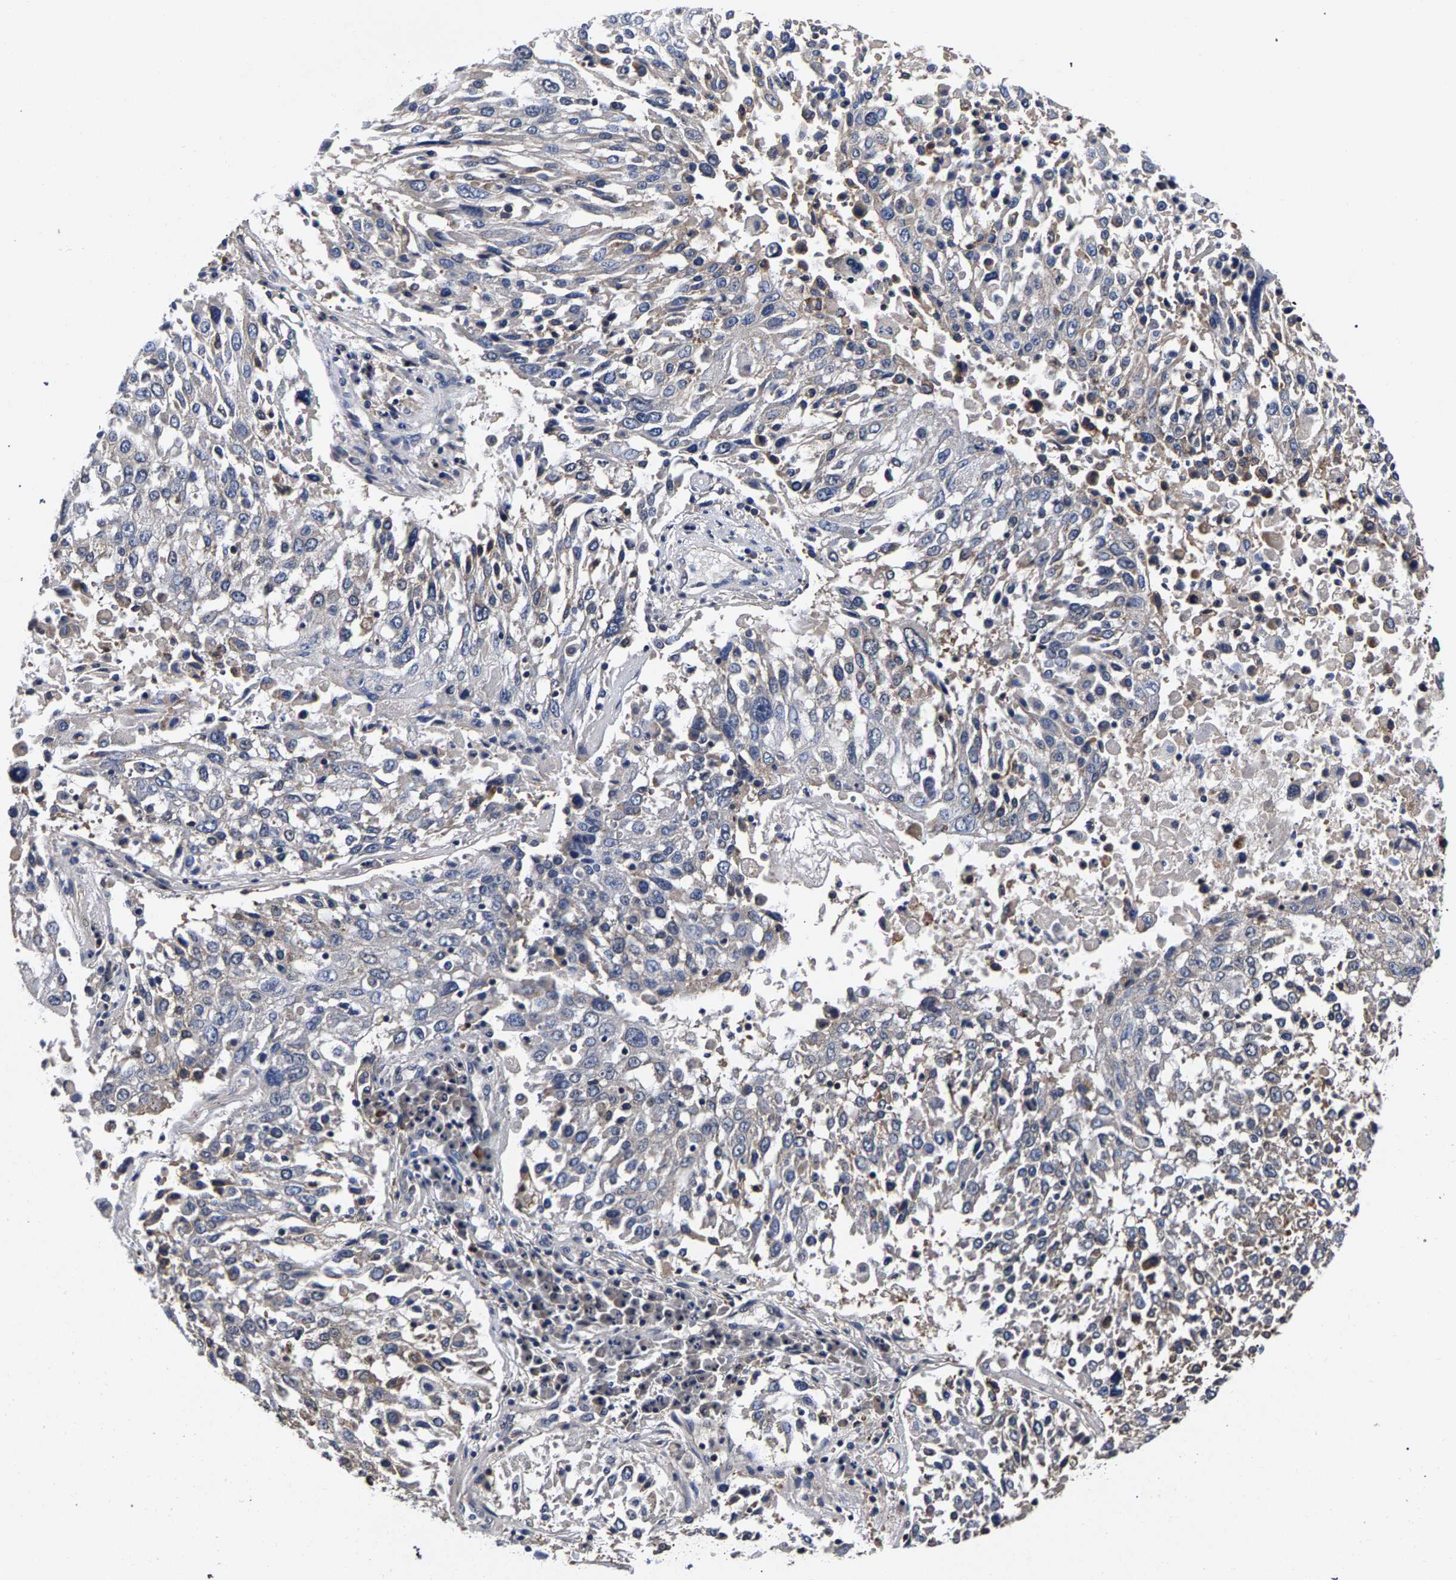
{"staining": {"intensity": "negative", "quantity": "none", "location": "none"}, "tissue": "lung cancer", "cell_type": "Tumor cells", "image_type": "cancer", "snomed": [{"axis": "morphology", "description": "Squamous cell carcinoma, NOS"}, {"axis": "topography", "description": "Lung"}], "caption": "High magnification brightfield microscopy of lung cancer stained with DAB (3,3'-diaminobenzidine) (brown) and counterstained with hematoxylin (blue): tumor cells show no significant expression.", "gene": "MARCHF7", "patient": {"sex": "male", "age": 65}}